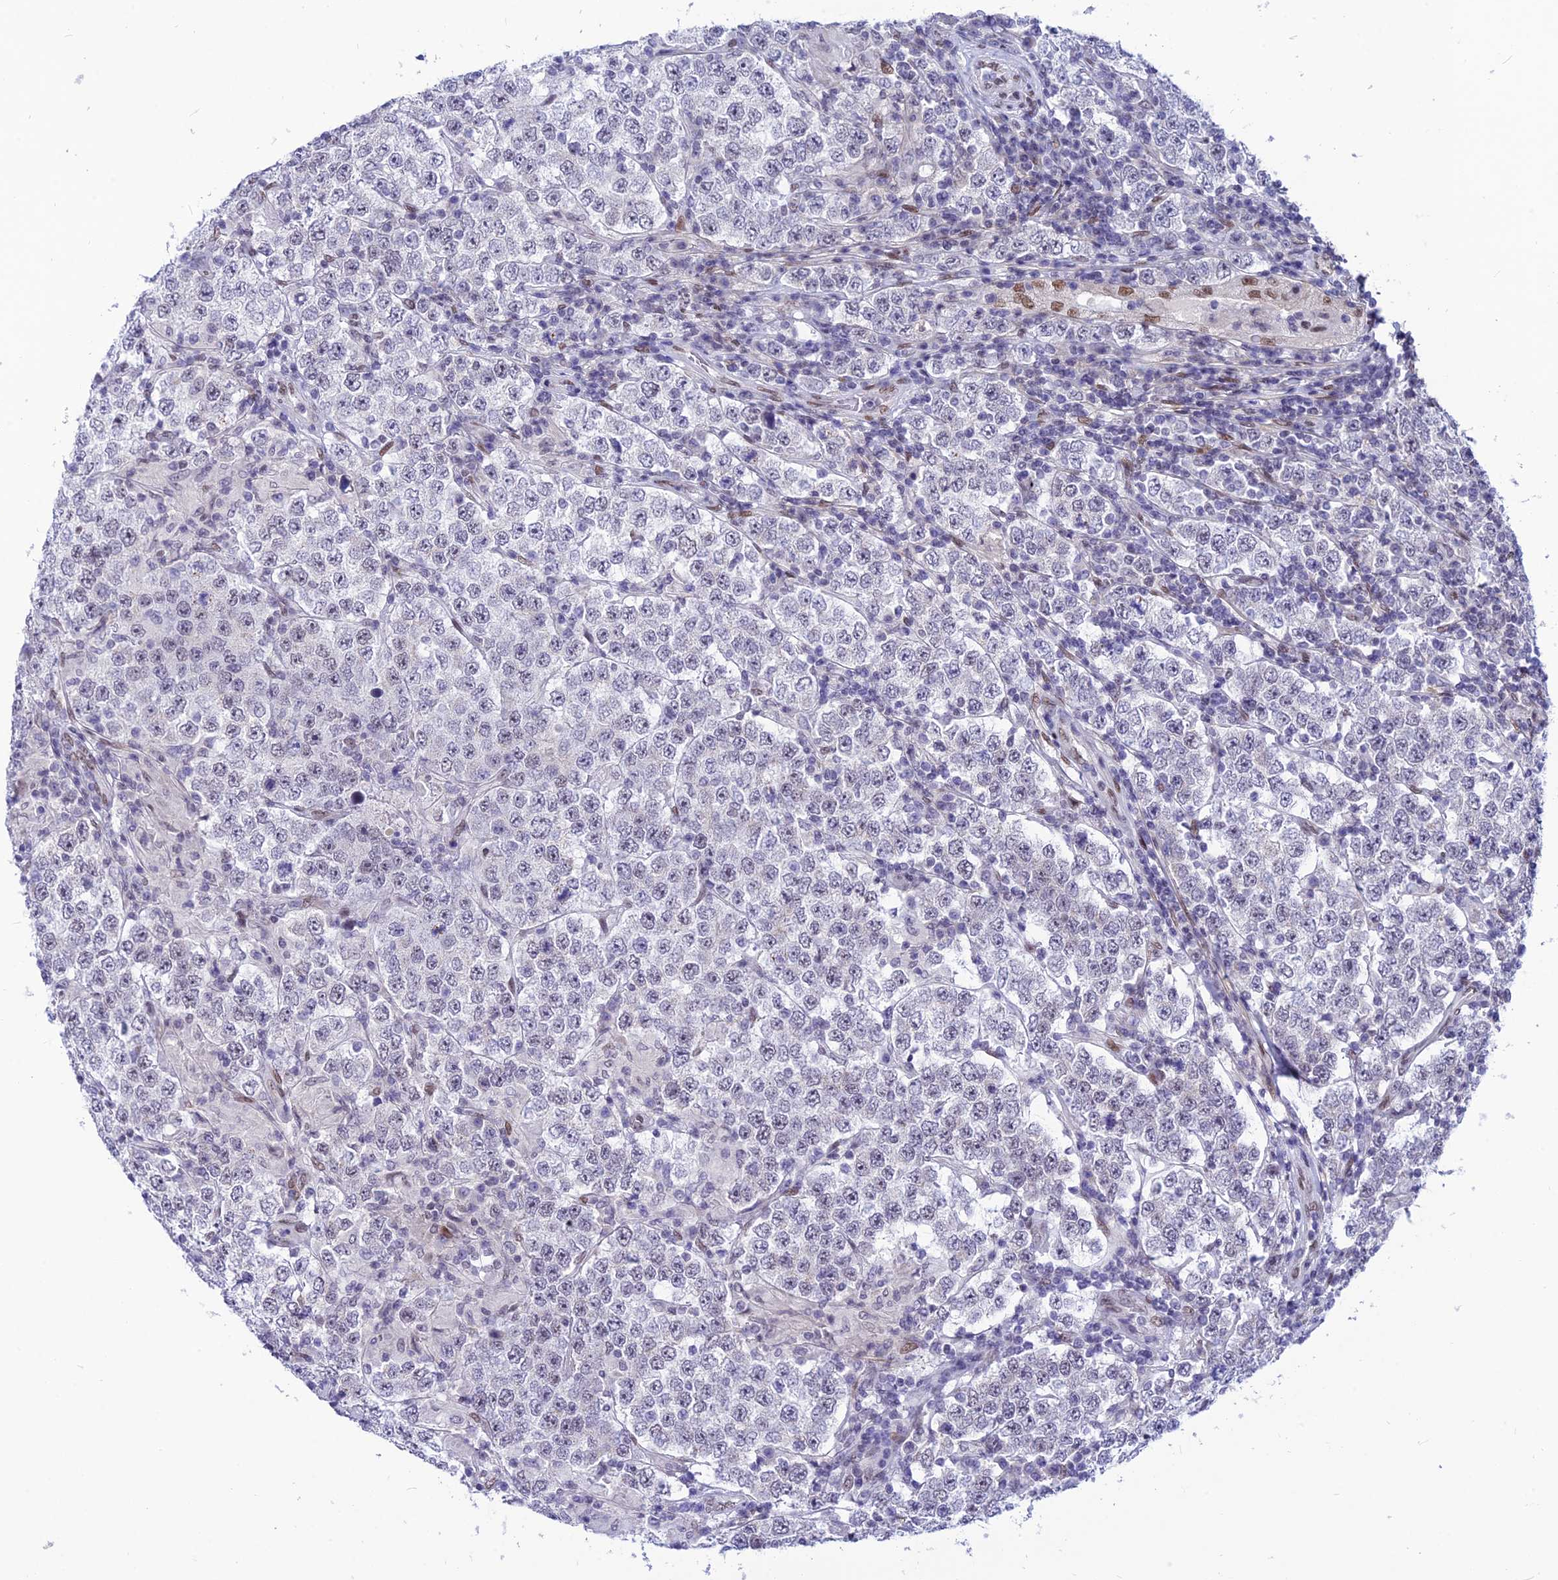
{"staining": {"intensity": "negative", "quantity": "none", "location": "none"}, "tissue": "testis cancer", "cell_type": "Tumor cells", "image_type": "cancer", "snomed": [{"axis": "morphology", "description": "Normal tissue, NOS"}, {"axis": "morphology", "description": "Urothelial carcinoma, High grade"}, {"axis": "morphology", "description": "Seminoma, NOS"}, {"axis": "morphology", "description": "Carcinoma, Embryonal, NOS"}, {"axis": "topography", "description": "Urinary bladder"}, {"axis": "topography", "description": "Testis"}], "caption": "The photomicrograph reveals no significant expression in tumor cells of testis high-grade urothelial carcinoma.", "gene": "KCTD13", "patient": {"sex": "male", "age": 41}}